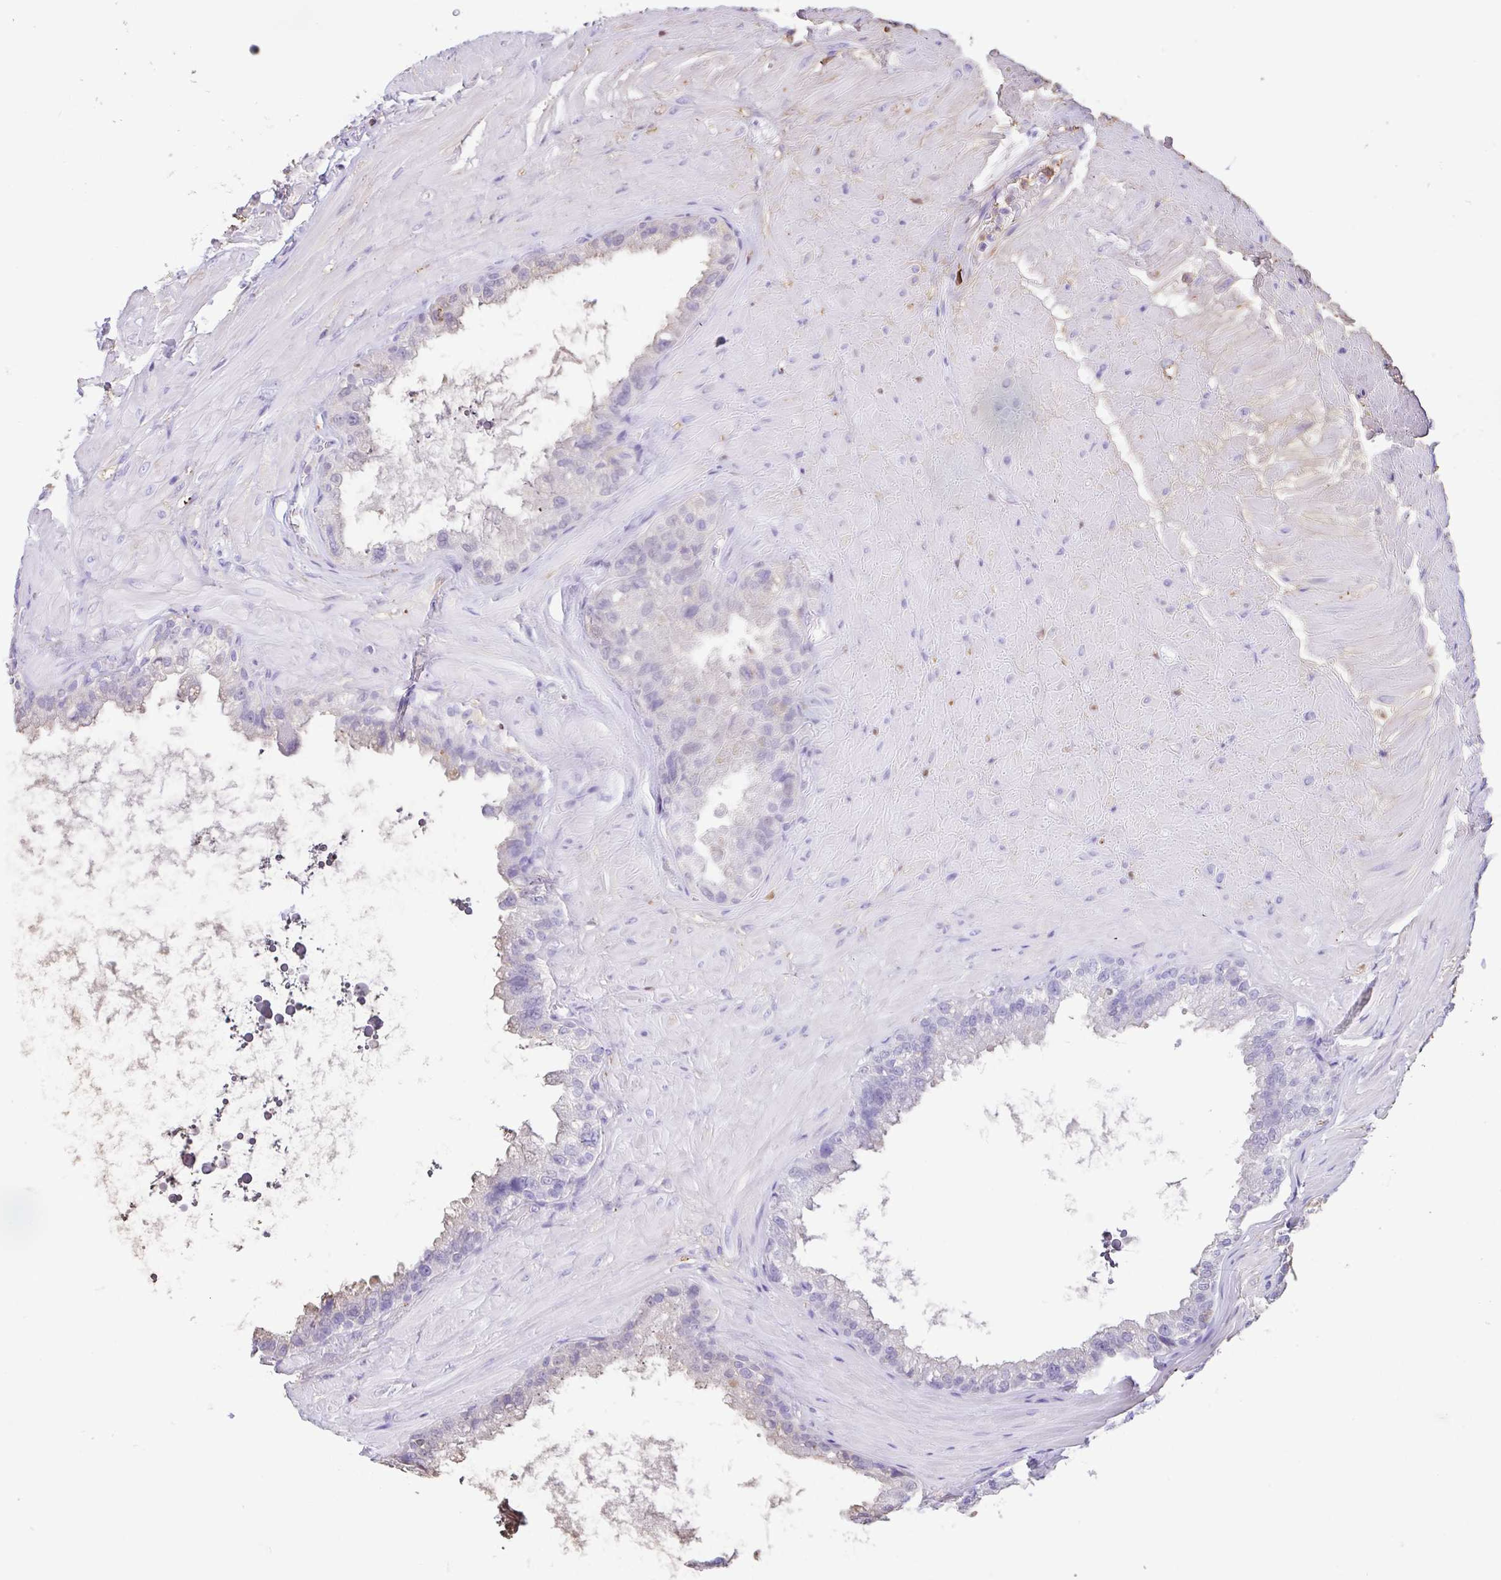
{"staining": {"intensity": "negative", "quantity": "none", "location": "none"}, "tissue": "seminal vesicle", "cell_type": "Glandular cells", "image_type": "normal", "snomed": [{"axis": "morphology", "description": "Normal tissue, NOS"}, {"axis": "topography", "description": "Seminal veicle"}, {"axis": "topography", "description": "Peripheral nerve tissue"}], "caption": "A high-resolution photomicrograph shows immunohistochemistry staining of normal seminal vesicle, which reveals no significant staining in glandular cells. Brightfield microscopy of immunohistochemistry (IHC) stained with DAB (3,3'-diaminobenzidine) (brown) and hematoxylin (blue), captured at high magnification.", "gene": "HOXC12", "patient": {"sex": "male", "age": 76}}